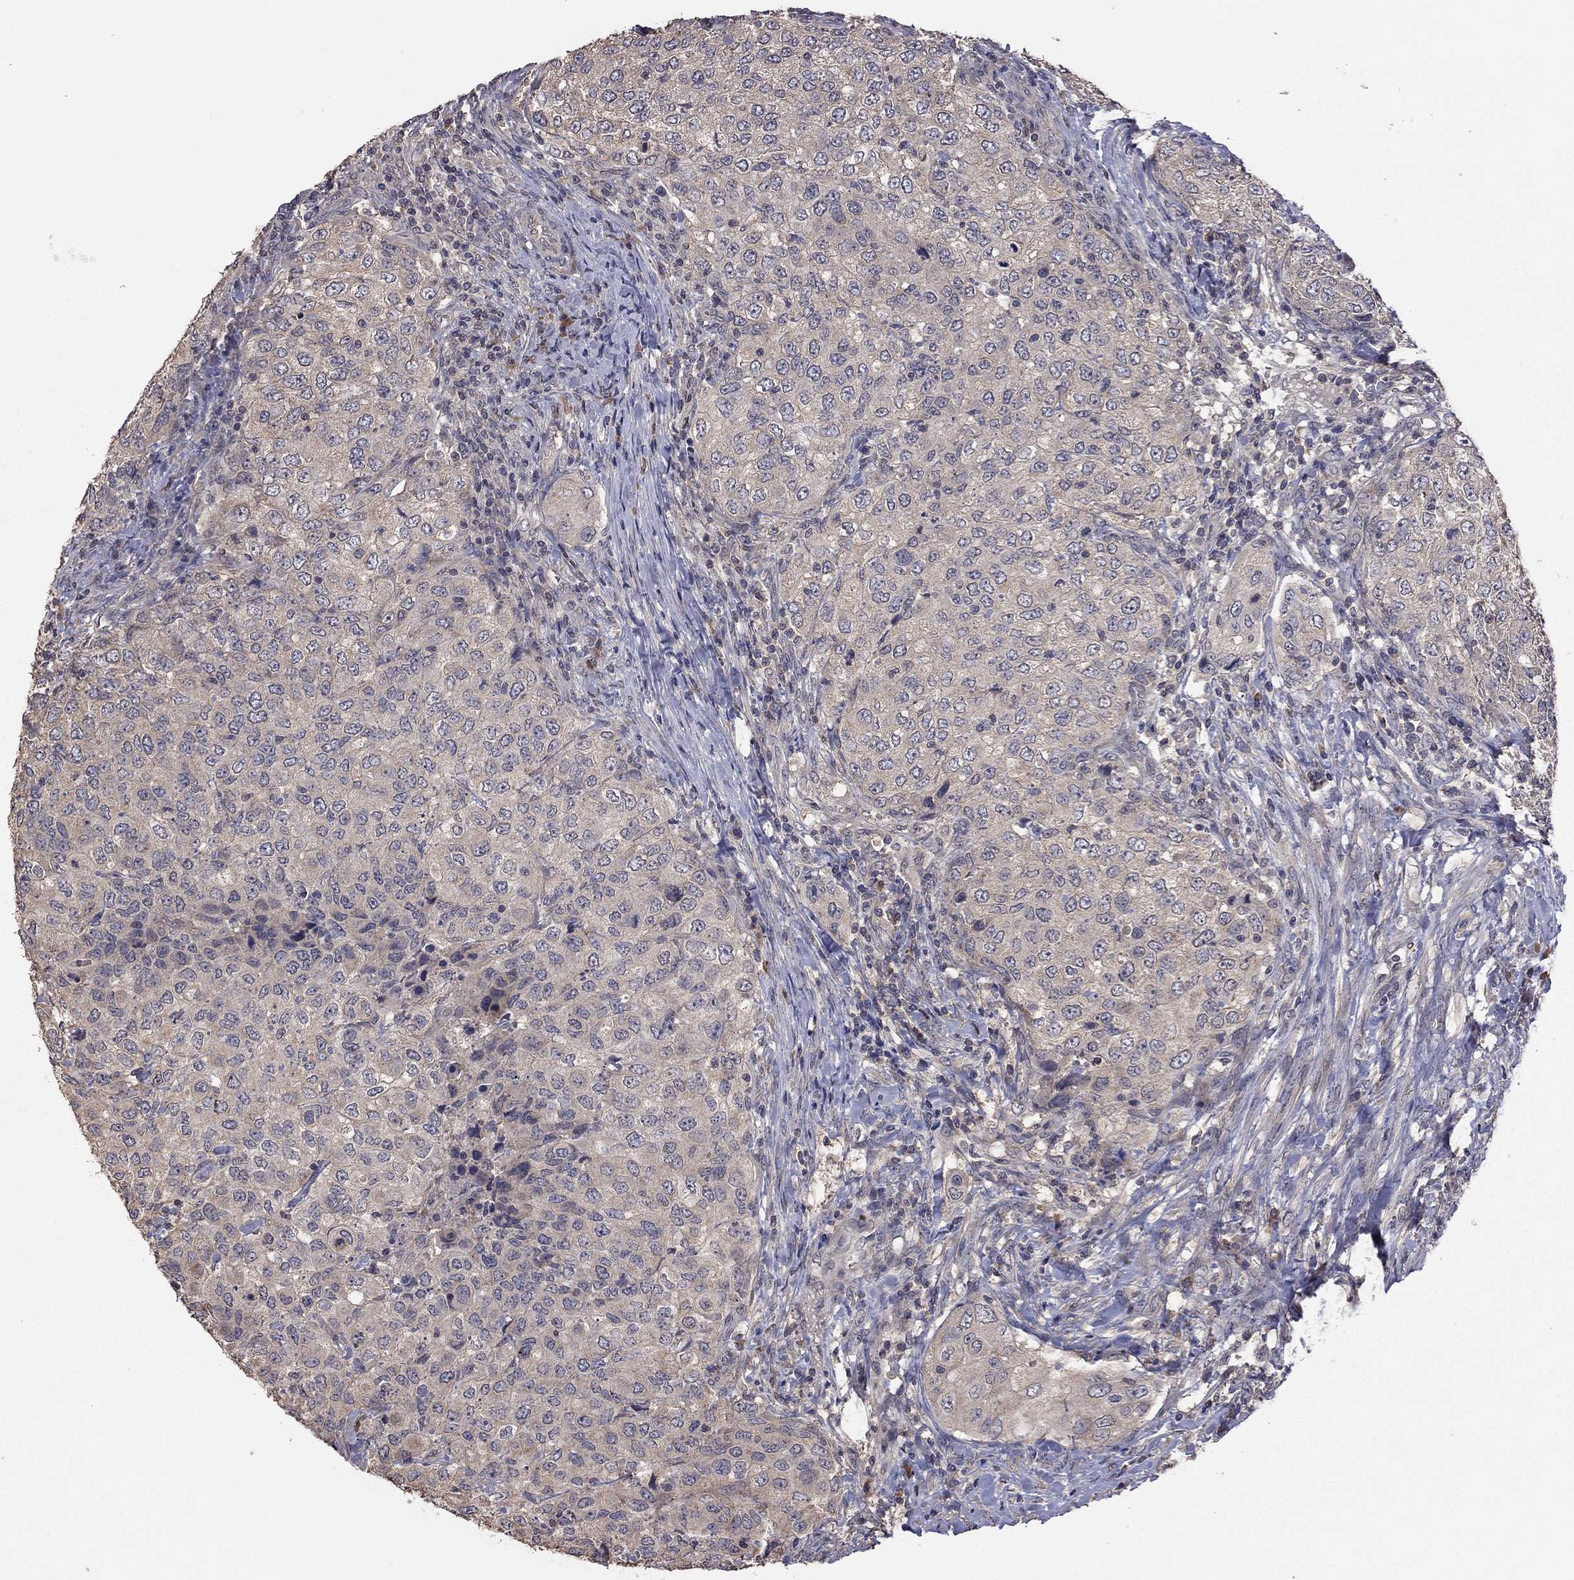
{"staining": {"intensity": "weak", "quantity": "25%-75%", "location": "cytoplasmic/membranous"}, "tissue": "urothelial cancer", "cell_type": "Tumor cells", "image_type": "cancer", "snomed": [{"axis": "morphology", "description": "Urothelial carcinoma, High grade"}, {"axis": "topography", "description": "Urinary bladder"}], "caption": "High-power microscopy captured an immunohistochemistry photomicrograph of high-grade urothelial carcinoma, revealing weak cytoplasmic/membranous staining in approximately 25%-75% of tumor cells. Immunohistochemistry (ihc) stains the protein in brown and the nuclei are stained blue.", "gene": "TSNARE1", "patient": {"sex": "female", "age": 78}}